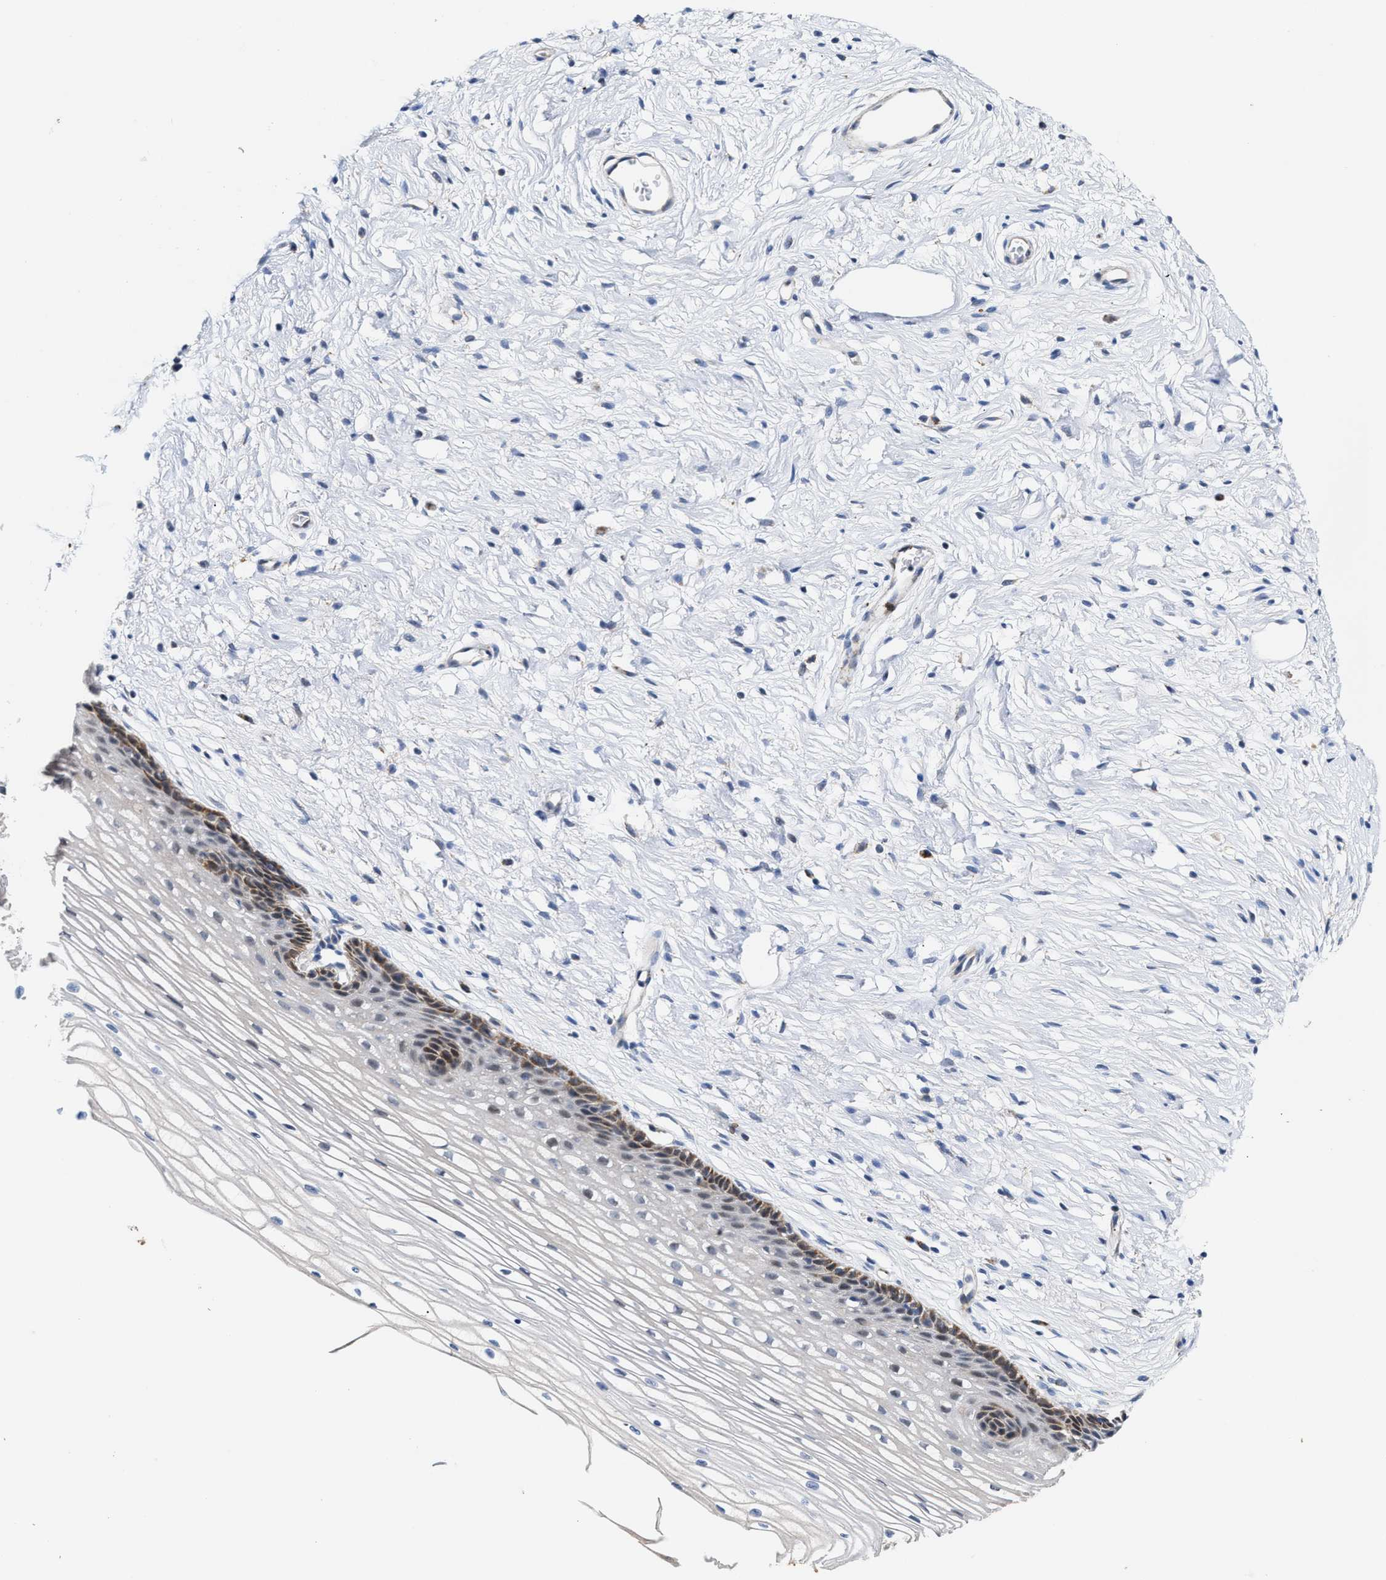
{"staining": {"intensity": "weak", "quantity": ">75%", "location": "cytoplasmic/membranous"}, "tissue": "cervix", "cell_type": "Glandular cells", "image_type": "normal", "snomed": [{"axis": "morphology", "description": "Normal tissue, NOS"}, {"axis": "topography", "description": "Cervix"}], "caption": "Protein staining exhibits weak cytoplasmic/membranous staining in approximately >75% of glandular cells in normal cervix. (DAB (3,3'-diaminobenzidine) IHC, brown staining for protein, blue staining for nuclei).", "gene": "JAG1", "patient": {"sex": "female", "age": 77}}